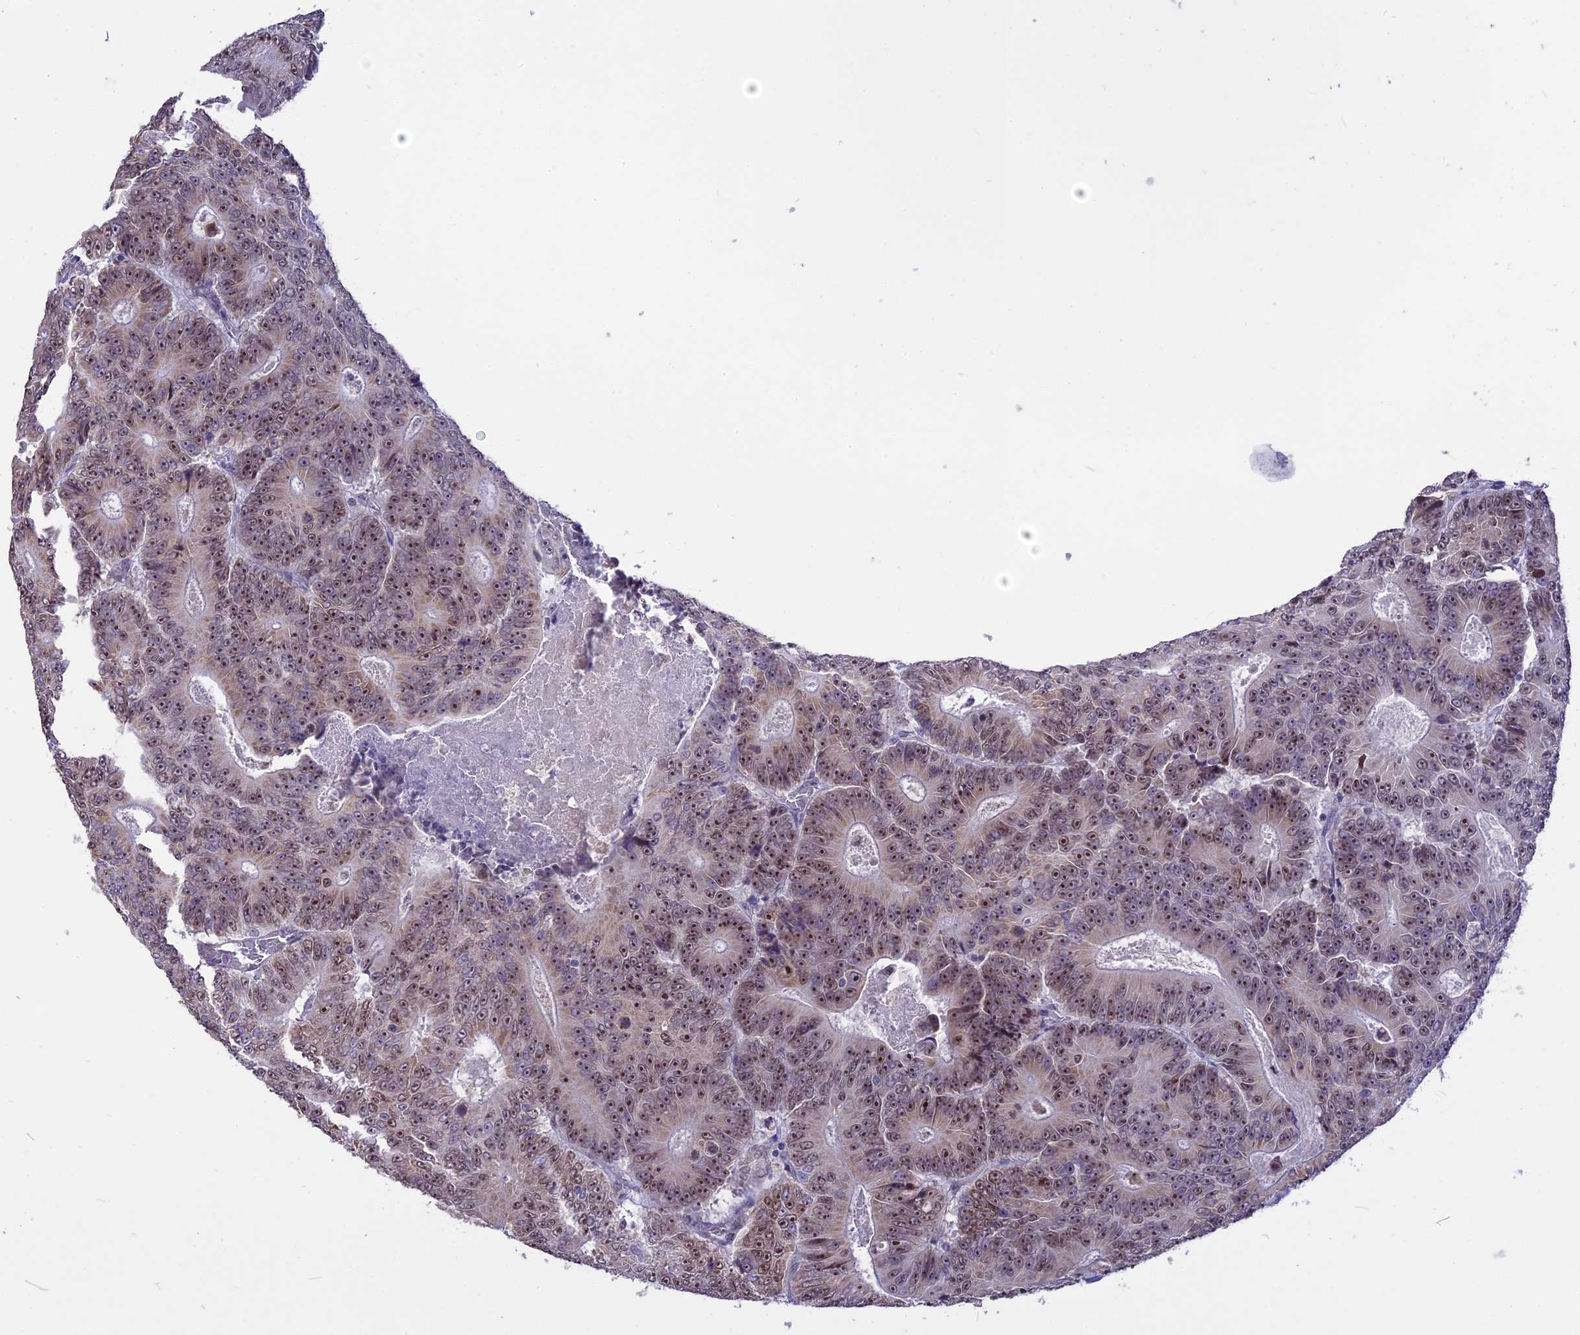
{"staining": {"intensity": "moderate", "quantity": ">75%", "location": "nuclear"}, "tissue": "colorectal cancer", "cell_type": "Tumor cells", "image_type": "cancer", "snomed": [{"axis": "morphology", "description": "Adenocarcinoma, NOS"}, {"axis": "topography", "description": "Colon"}], "caption": "Brown immunohistochemical staining in human colorectal cancer shows moderate nuclear staining in approximately >75% of tumor cells.", "gene": "CMSS1", "patient": {"sex": "male", "age": 83}}